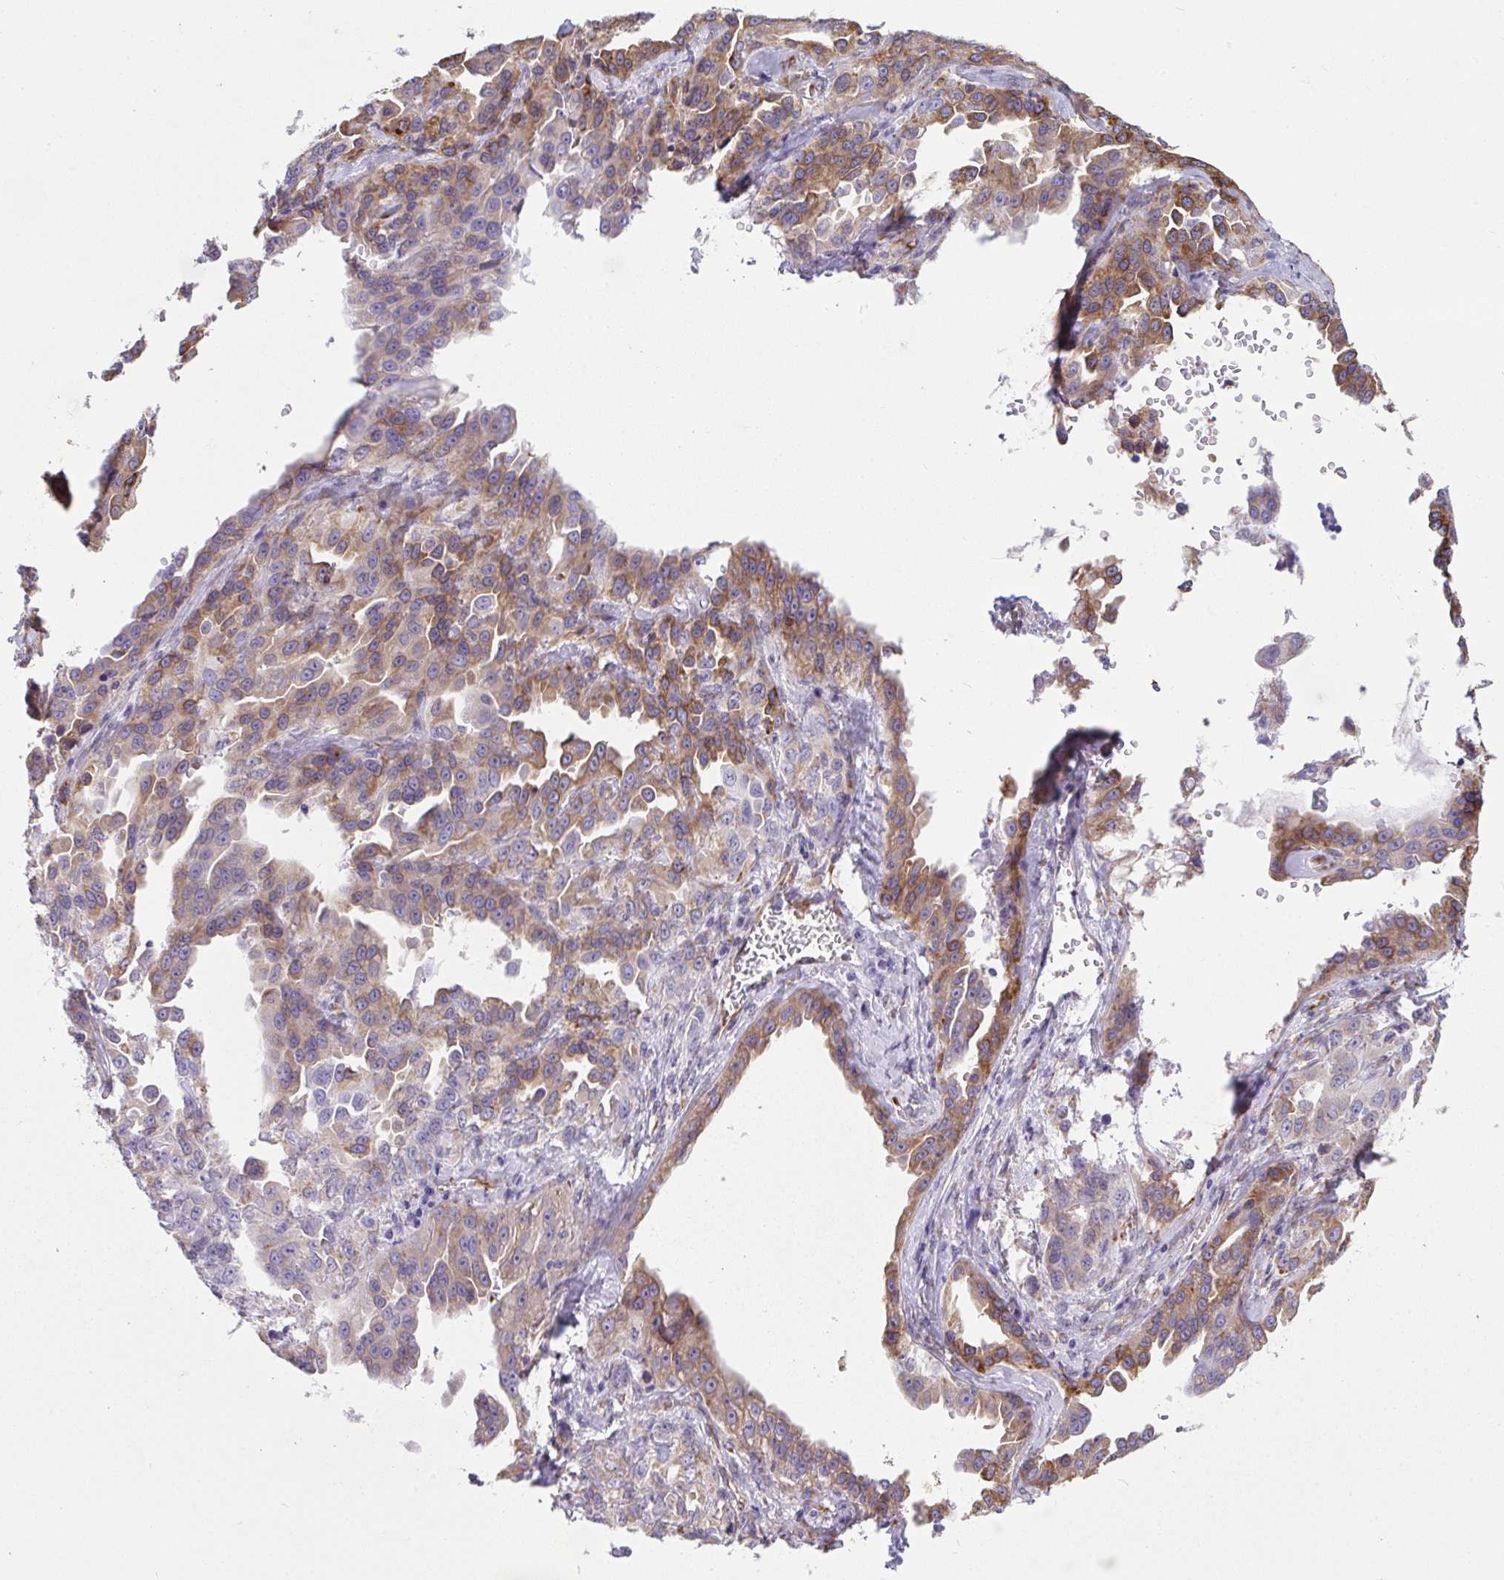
{"staining": {"intensity": "moderate", "quantity": ">75%", "location": "cytoplasmic/membranous"}, "tissue": "ovarian cancer", "cell_type": "Tumor cells", "image_type": "cancer", "snomed": [{"axis": "morphology", "description": "Cystadenocarcinoma, serous, NOS"}, {"axis": "topography", "description": "Ovary"}], "caption": "Immunohistochemistry photomicrograph of ovarian serous cystadenocarcinoma stained for a protein (brown), which reveals medium levels of moderate cytoplasmic/membranous expression in about >75% of tumor cells.", "gene": "ASPH", "patient": {"sex": "female", "age": 75}}